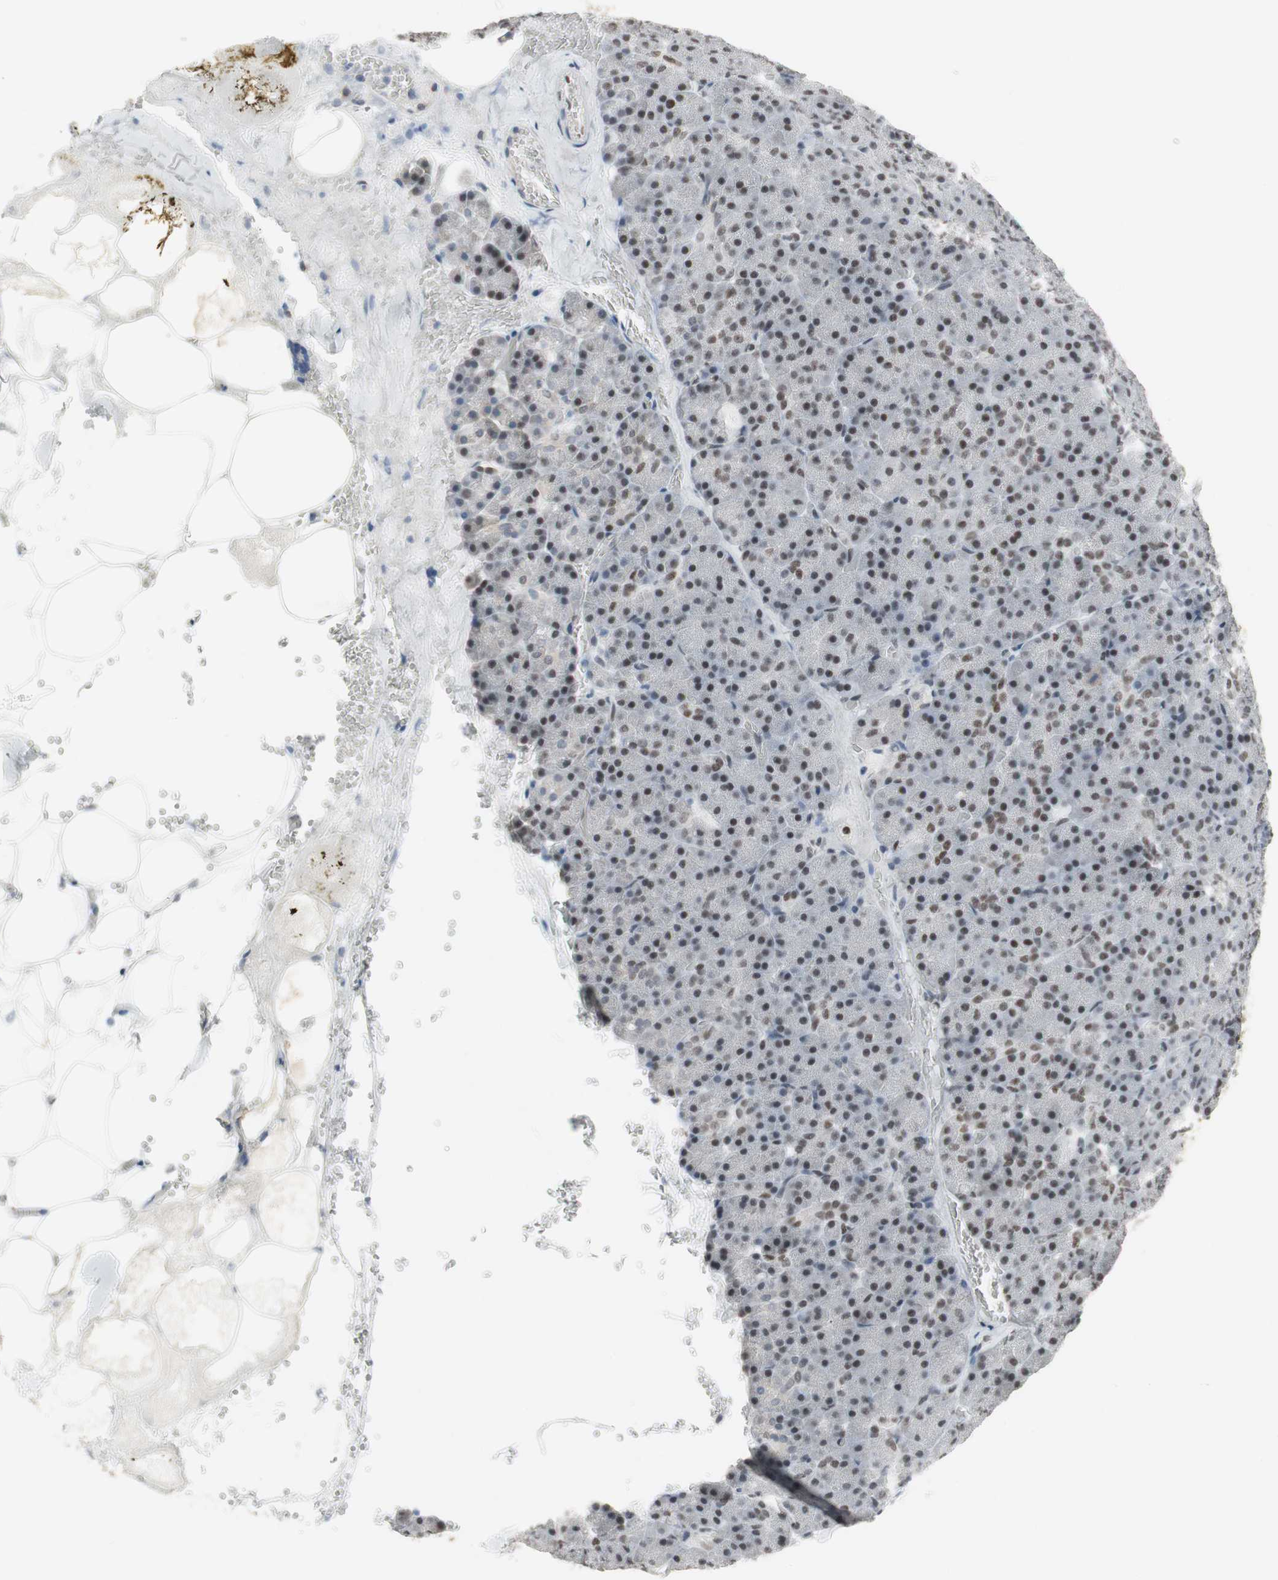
{"staining": {"intensity": "moderate", "quantity": ">75%", "location": "nuclear"}, "tissue": "pancreas", "cell_type": "Exocrine glandular cells", "image_type": "normal", "snomed": [{"axis": "morphology", "description": "Normal tissue, NOS"}, {"axis": "topography", "description": "Pancreas"}], "caption": "This is a photomicrograph of immunohistochemistry staining of normal pancreas, which shows moderate staining in the nuclear of exocrine glandular cells.", "gene": "RTF1", "patient": {"sex": "female", "age": 35}}